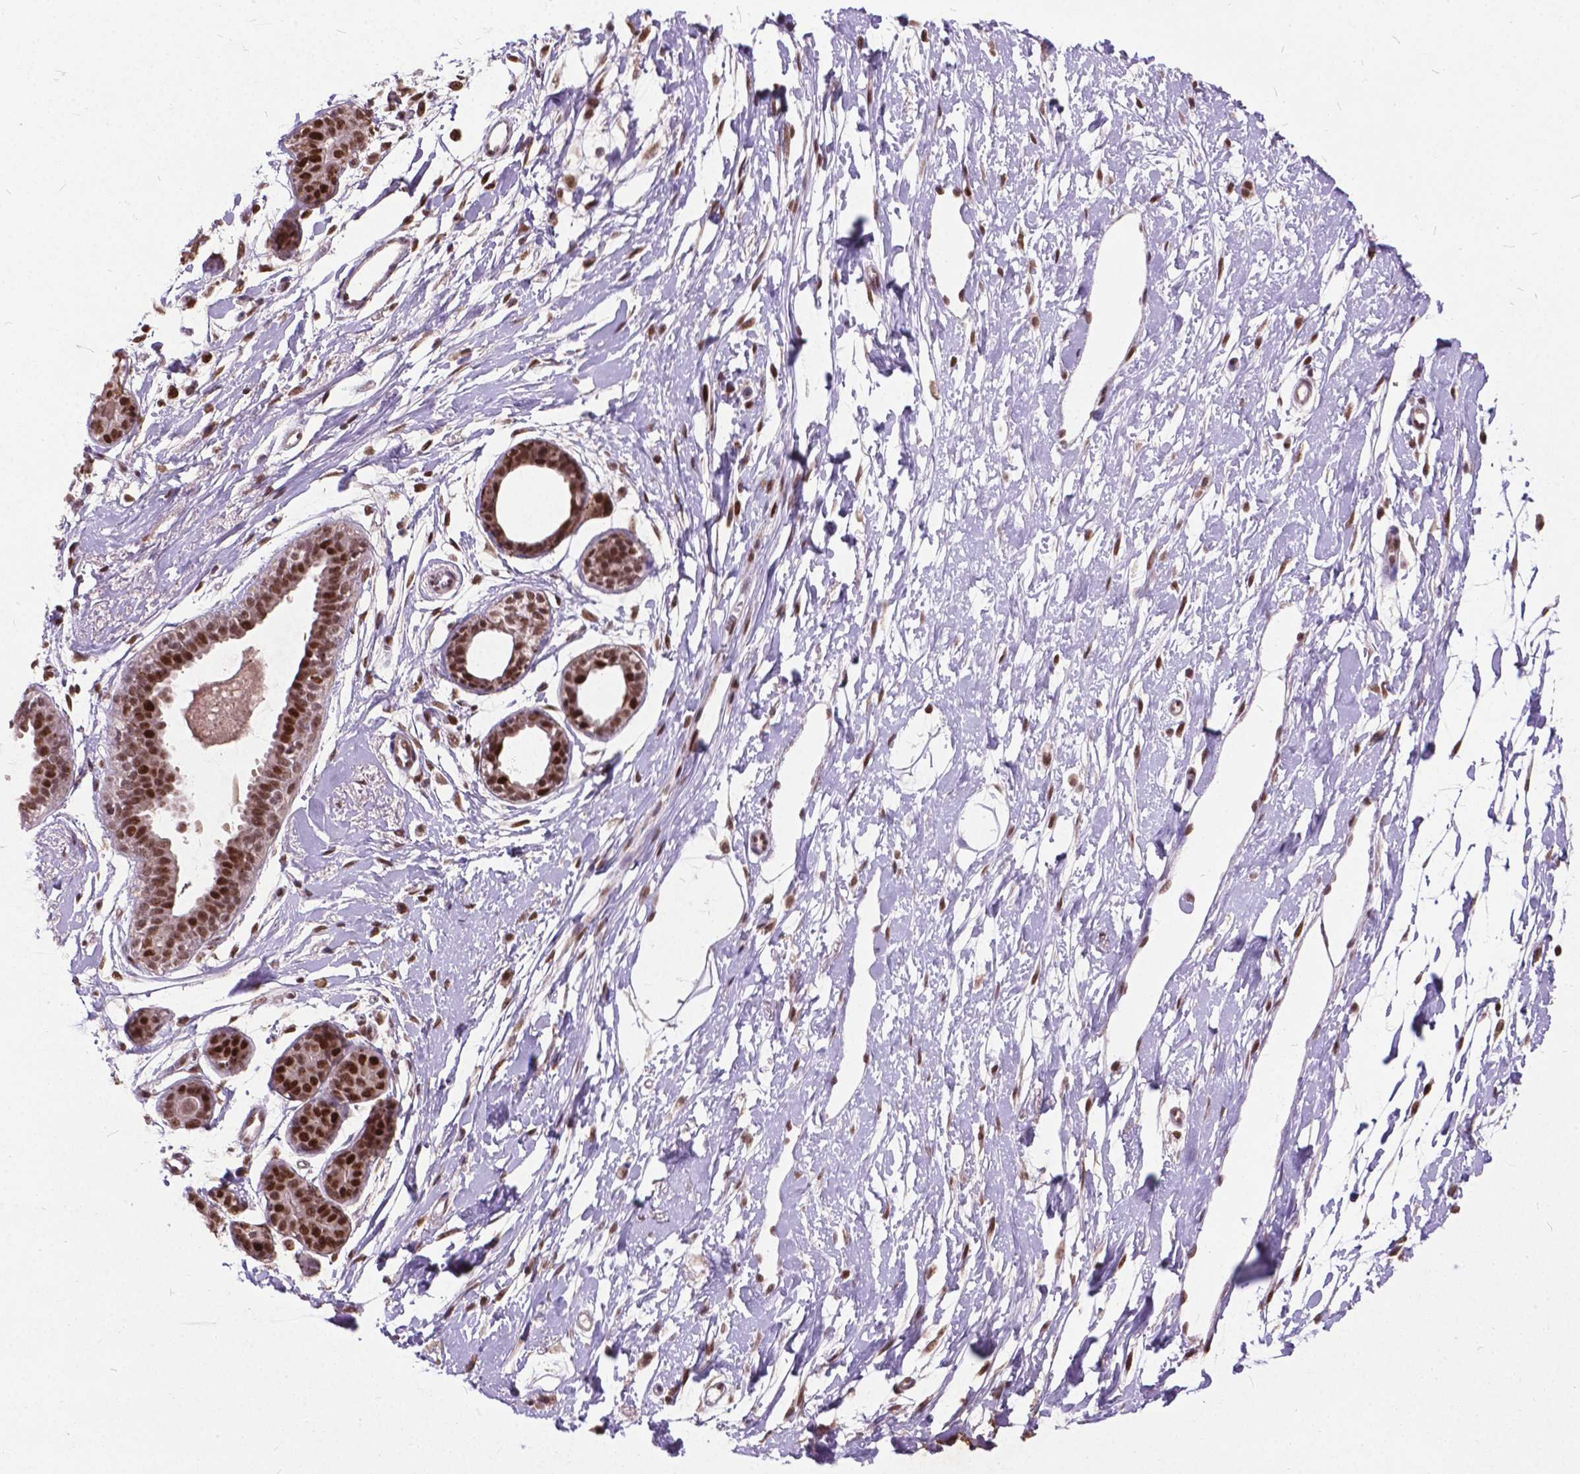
{"staining": {"intensity": "negative", "quantity": "none", "location": "none"}, "tissue": "breast", "cell_type": "Adipocytes", "image_type": "normal", "snomed": [{"axis": "morphology", "description": "Normal tissue, NOS"}, {"axis": "topography", "description": "Breast"}], "caption": "Photomicrograph shows no significant protein staining in adipocytes of benign breast.", "gene": "MSH2", "patient": {"sex": "female", "age": 49}}